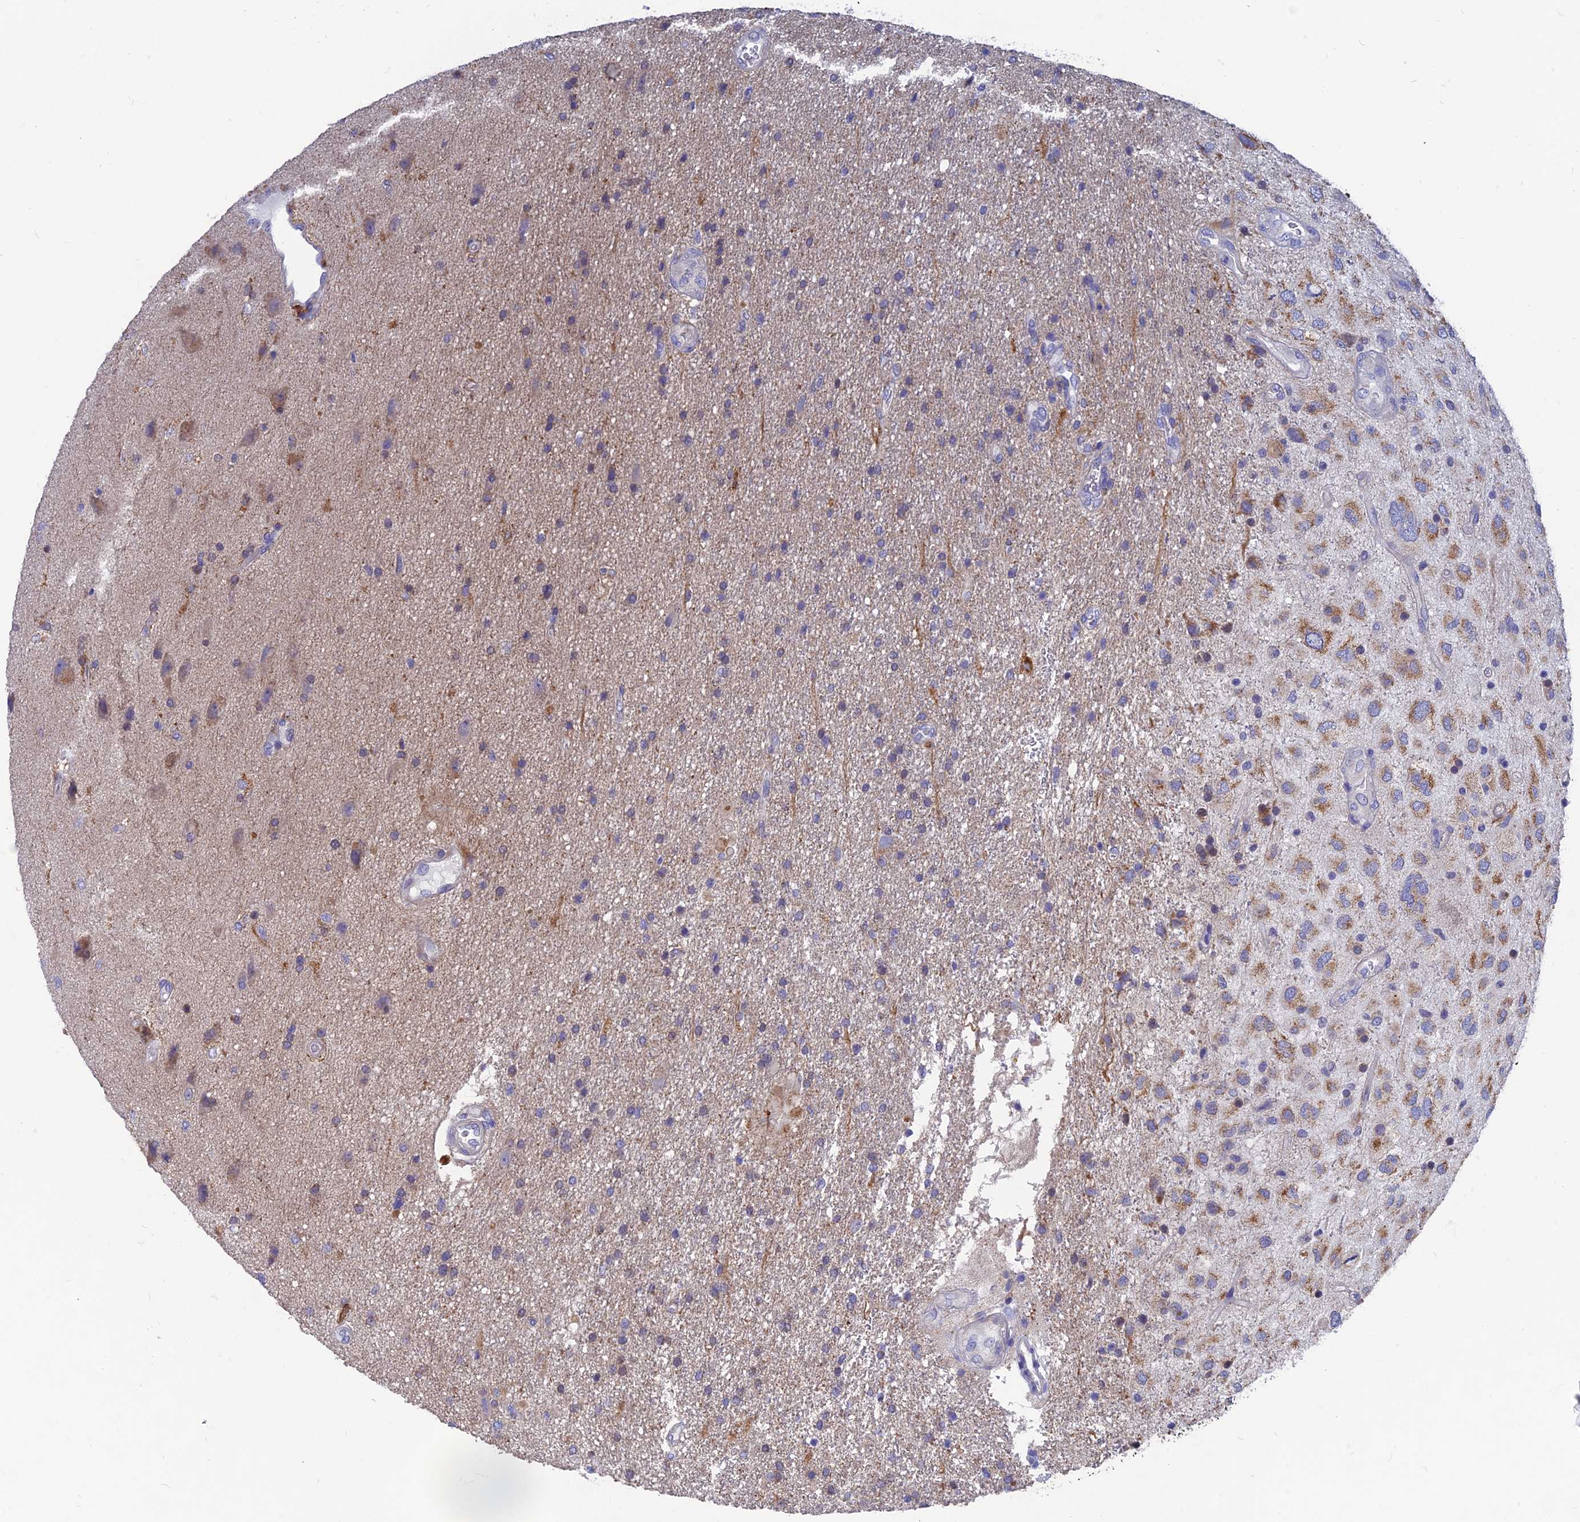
{"staining": {"intensity": "moderate", "quantity": "25%-75%", "location": "cytoplasmic/membranous"}, "tissue": "glioma", "cell_type": "Tumor cells", "image_type": "cancer", "snomed": [{"axis": "morphology", "description": "Glioma, malignant, Low grade"}, {"axis": "topography", "description": "Brain"}], "caption": "Protein staining exhibits moderate cytoplasmic/membranous staining in about 25%-75% of tumor cells in malignant low-grade glioma.", "gene": "AK4", "patient": {"sex": "male", "age": 66}}